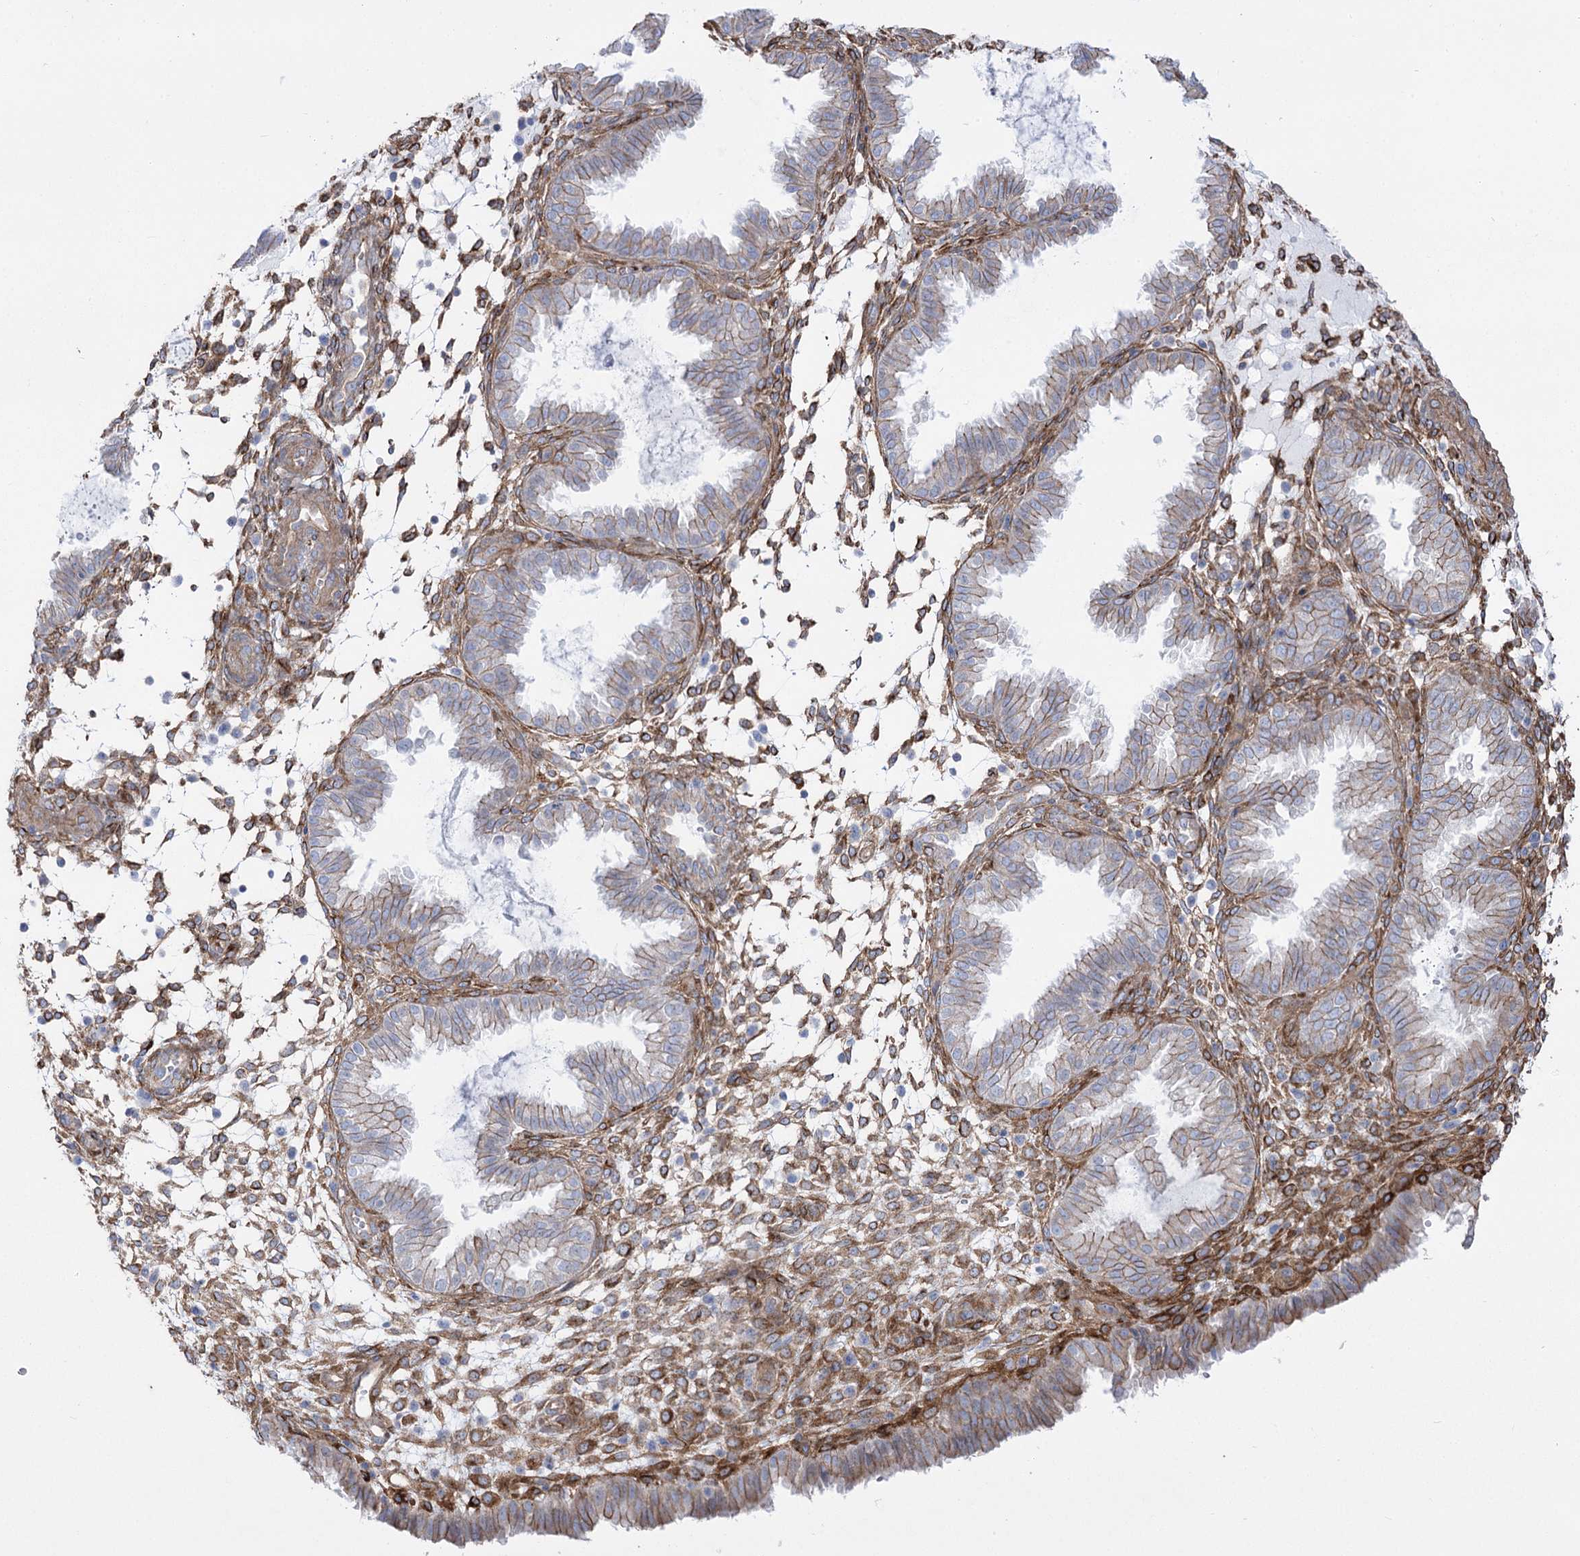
{"staining": {"intensity": "moderate", "quantity": "25%-75%", "location": "cytoplasmic/membranous"}, "tissue": "endometrium", "cell_type": "Cells in endometrial stroma", "image_type": "normal", "snomed": [{"axis": "morphology", "description": "Normal tissue, NOS"}, {"axis": "topography", "description": "Endometrium"}], "caption": "Approximately 25%-75% of cells in endometrial stroma in normal human endometrium display moderate cytoplasmic/membranous protein positivity as visualized by brown immunohistochemical staining.", "gene": "PLEKHA5", "patient": {"sex": "female", "age": 33}}